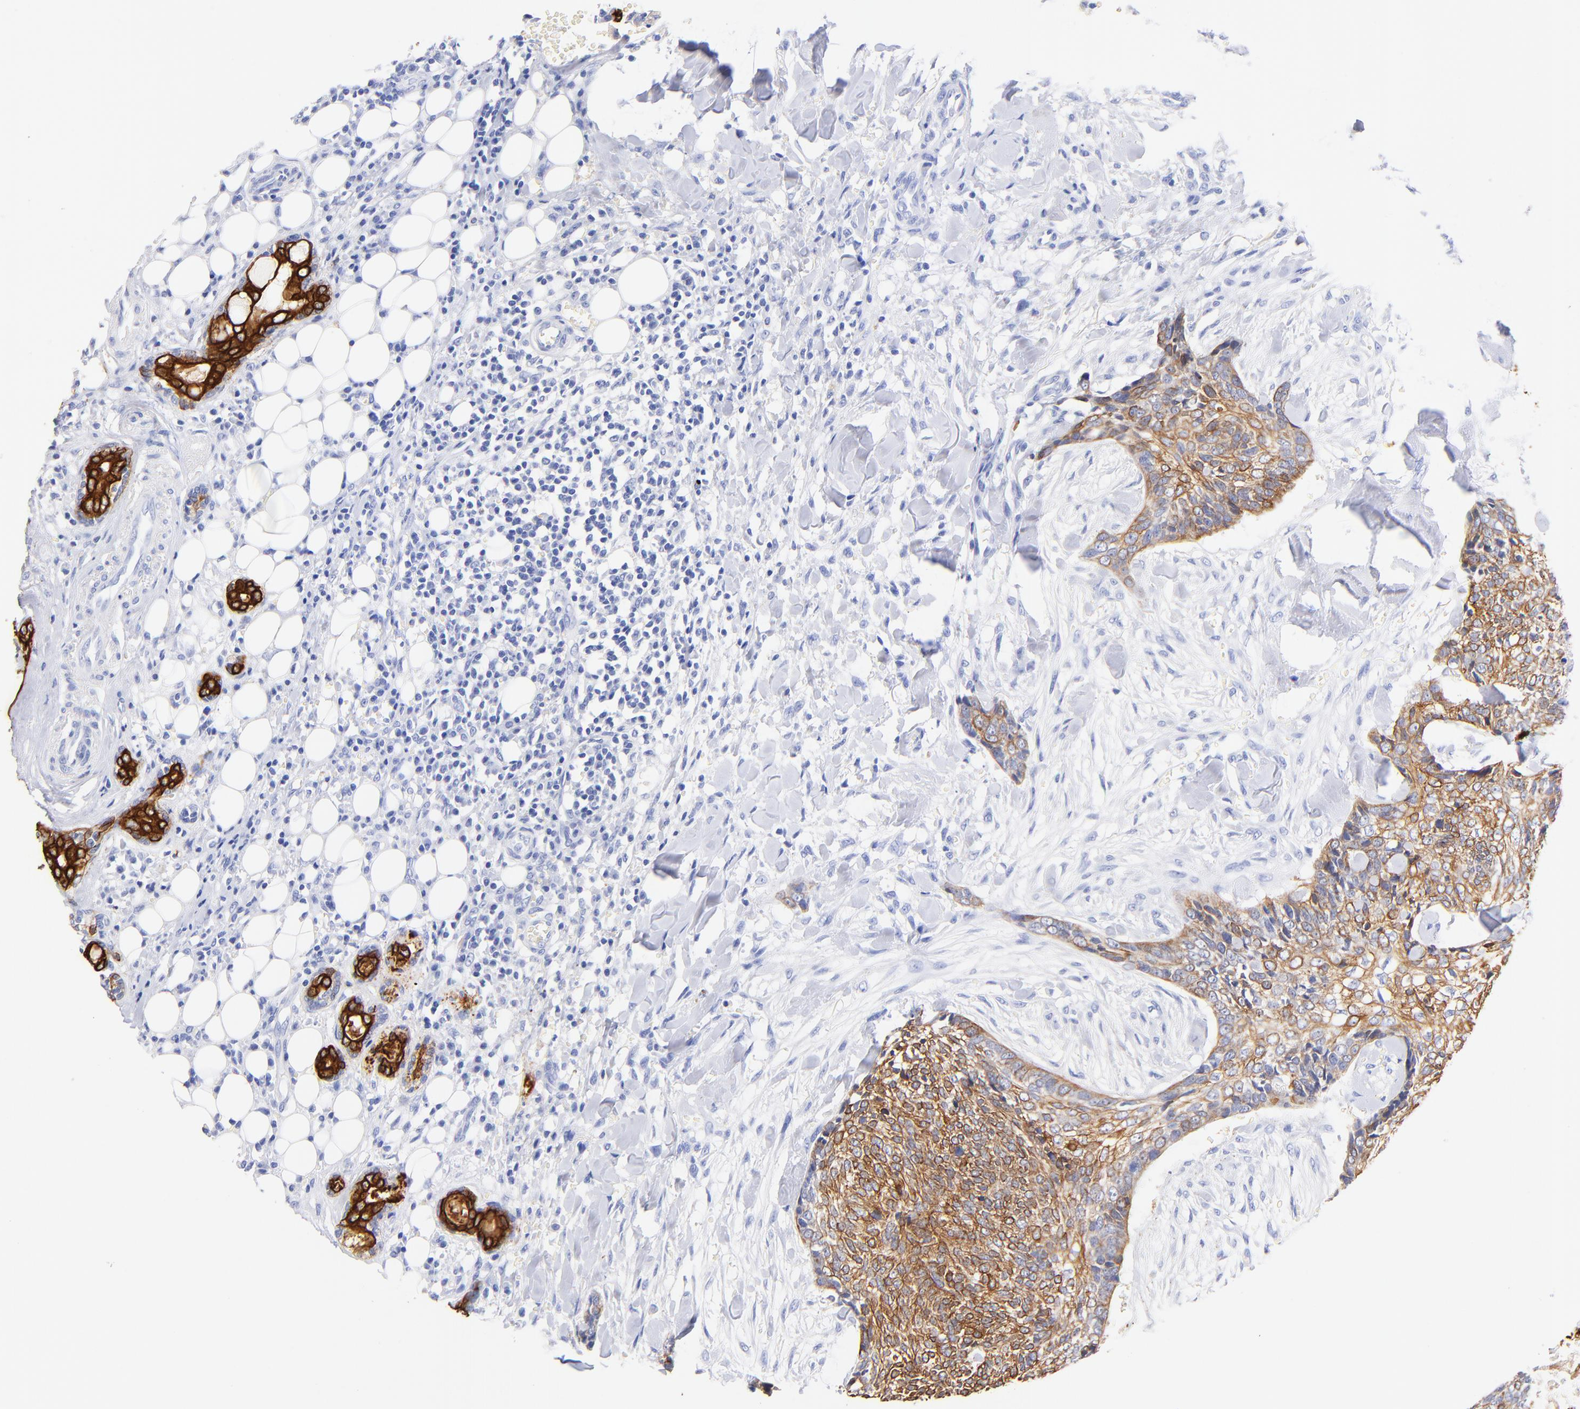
{"staining": {"intensity": "strong", "quantity": ">75%", "location": "cytoplasmic/membranous"}, "tissue": "head and neck cancer", "cell_type": "Tumor cells", "image_type": "cancer", "snomed": [{"axis": "morphology", "description": "Squamous cell carcinoma, NOS"}, {"axis": "topography", "description": "Salivary gland"}, {"axis": "topography", "description": "Head-Neck"}], "caption": "A brown stain shows strong cytoplasmic/membranous positivity of a protein in head and neck cancer (squamous cell carcinoma) tumor cells. (Stains: DAB (3,3'-diaminobenzidine) in brown, nuclei in blue, Microscopy: brightfield microscopy at high magnification).", "gene": "KRT19", "patient": {"sex": "male", "age": 70}}